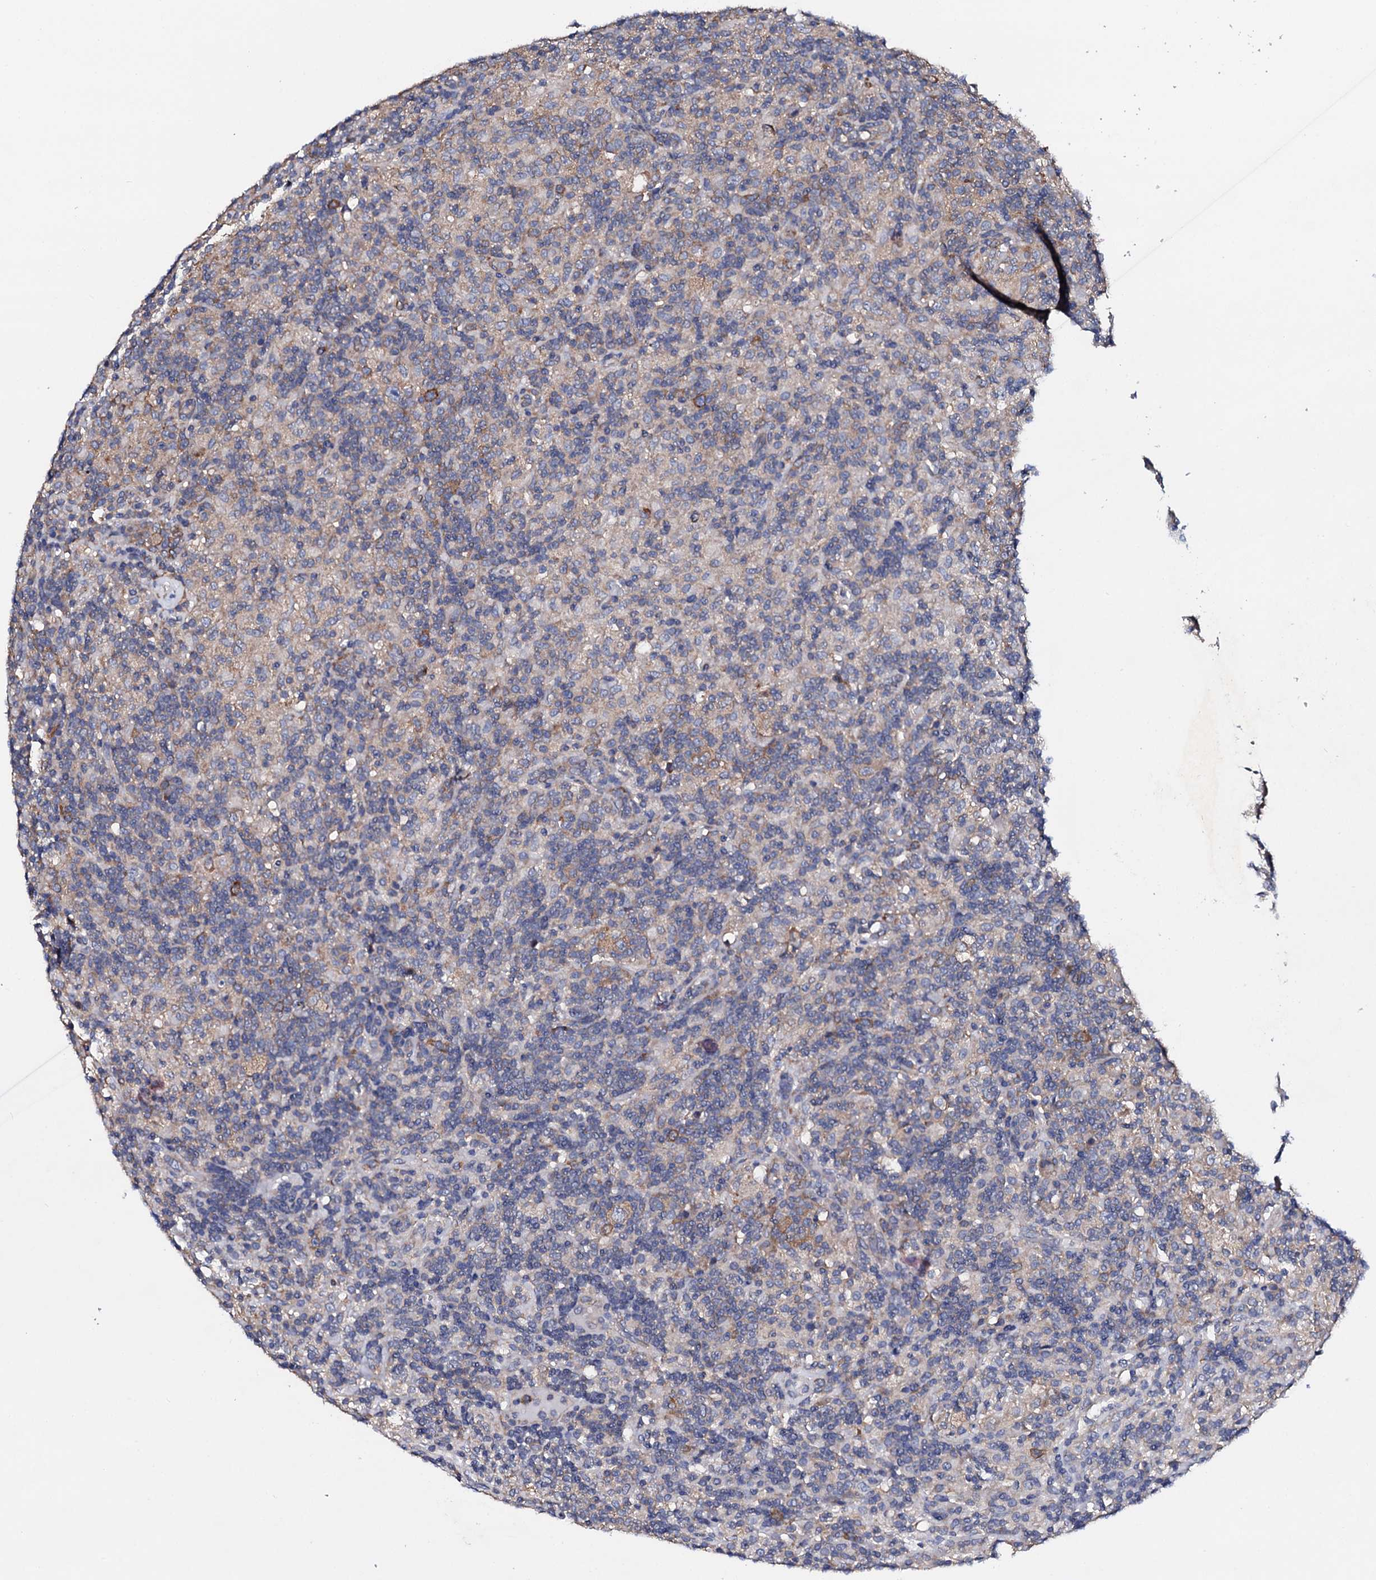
{"staining": {"intensity": "moderate", "quantity": ">75%", "location": "cytoplasmic/membranous"}, "tissue": "lymphoma", "cell_type": "Tumor cells", "image_type": "cancer", "snomed": [{"axis": "morphology", "description": "Hodgkin's disease, NOS"}, {"axis": "topography", "description": "Lymph node"}], "caption": "A photomicrograph of Hodgkin's disease stained for a protein demonstrates moderate cytoplasmic/membranous brown staining in tumor cells. (Stains: DAB in brown, nuclei in blue, Microscopy: brightfield microscopy at high magnification).", "gene": "NUP58", "patient": {"sex": "male", "age": 70}}